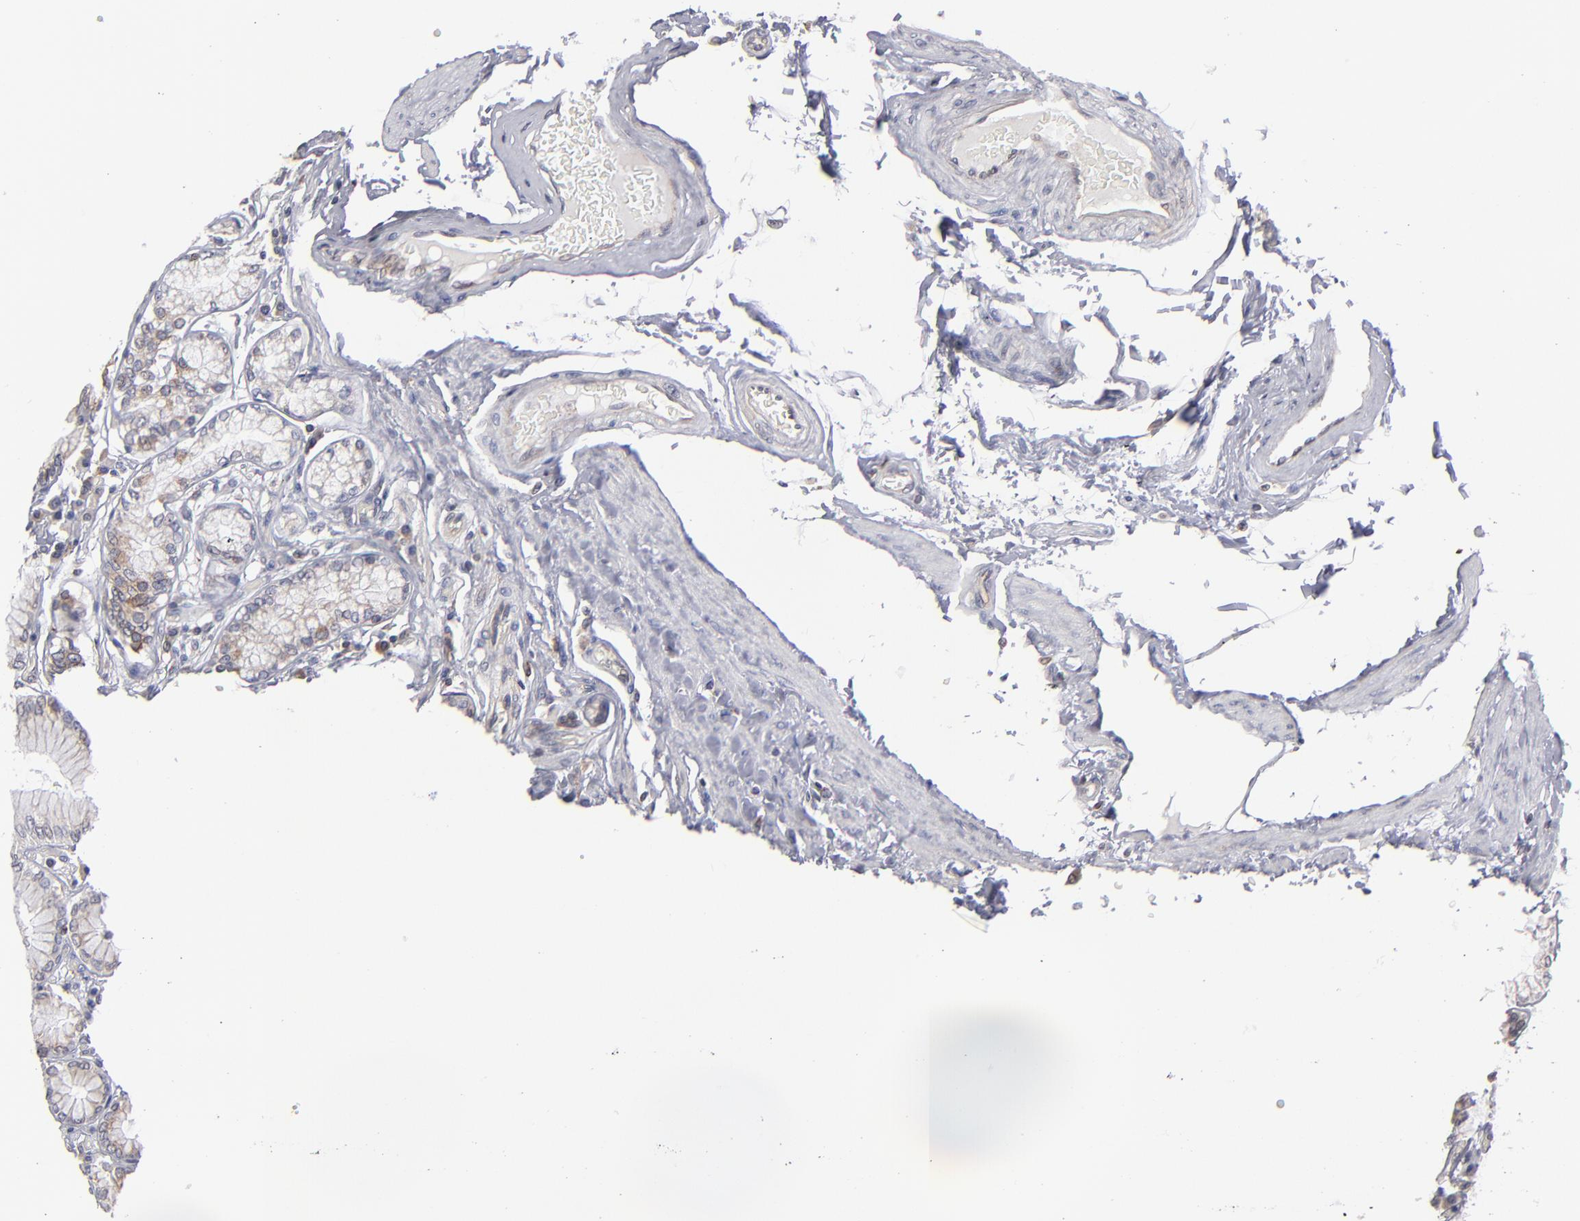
{"staining": {"intensity": "weak", "quantity": "25%-75%", "location": "cytoplasmic/membranous"}, "tissue": "stomach", "cell_type": "Glandular cells", "image_type": "normal", "snomed": [{"axis": "morphology", "description": "Normal tissue, NOS"}, {"axis": "morphology", "description": "Adenocarcinoma, NOS"}, {"axis": "topography", "description": "Stomach, lower"}], "caption": "Stomach stained with immunohistochemistry (IHC) exhibits weak cytoplasmic/membranous positivity in about 25%-75% of glandular cells.", "gene": "TMX1", "patient": {"sex": "female", "age": 76}}